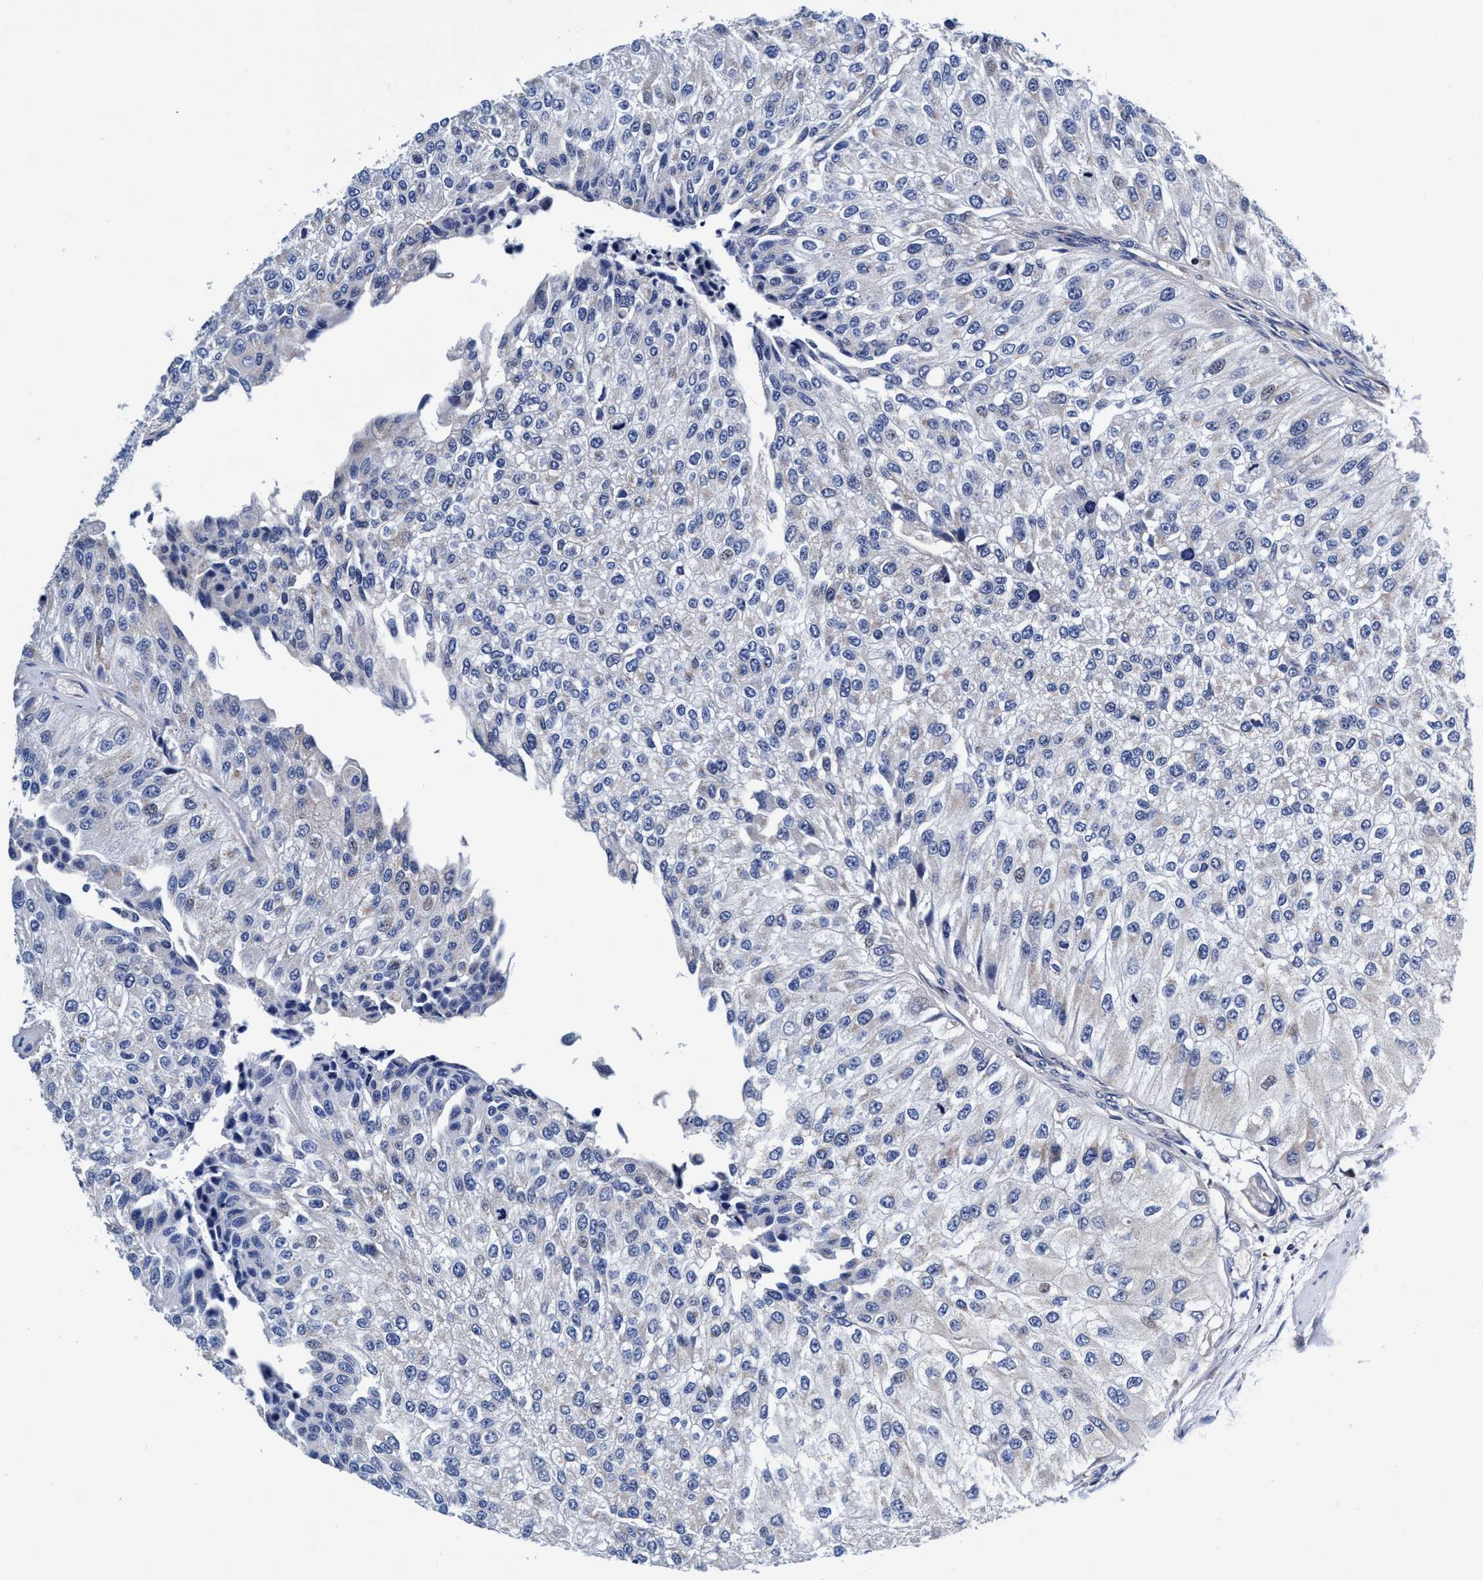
{"staining": {"intensity": "negative", "quantity": "none", "location": "none"}, "tissue": "urothelial cancer", "cell_type": "Tumor cells", "image_type": "cancer", "snomed": [{"axis": "morphology", "description": "Urothelial carcinoma, High grade"}, {"axis": "topography", "description": "Kidney"}, {"axis": "topography", "description": "Urinary bladder"}], "caption": "Urothelial cancer was stained to show a protein in brown. There is no significant expression in tumor cells.", "gene": "UBALD2", "patient": {"sex": "male", "age": 77}}